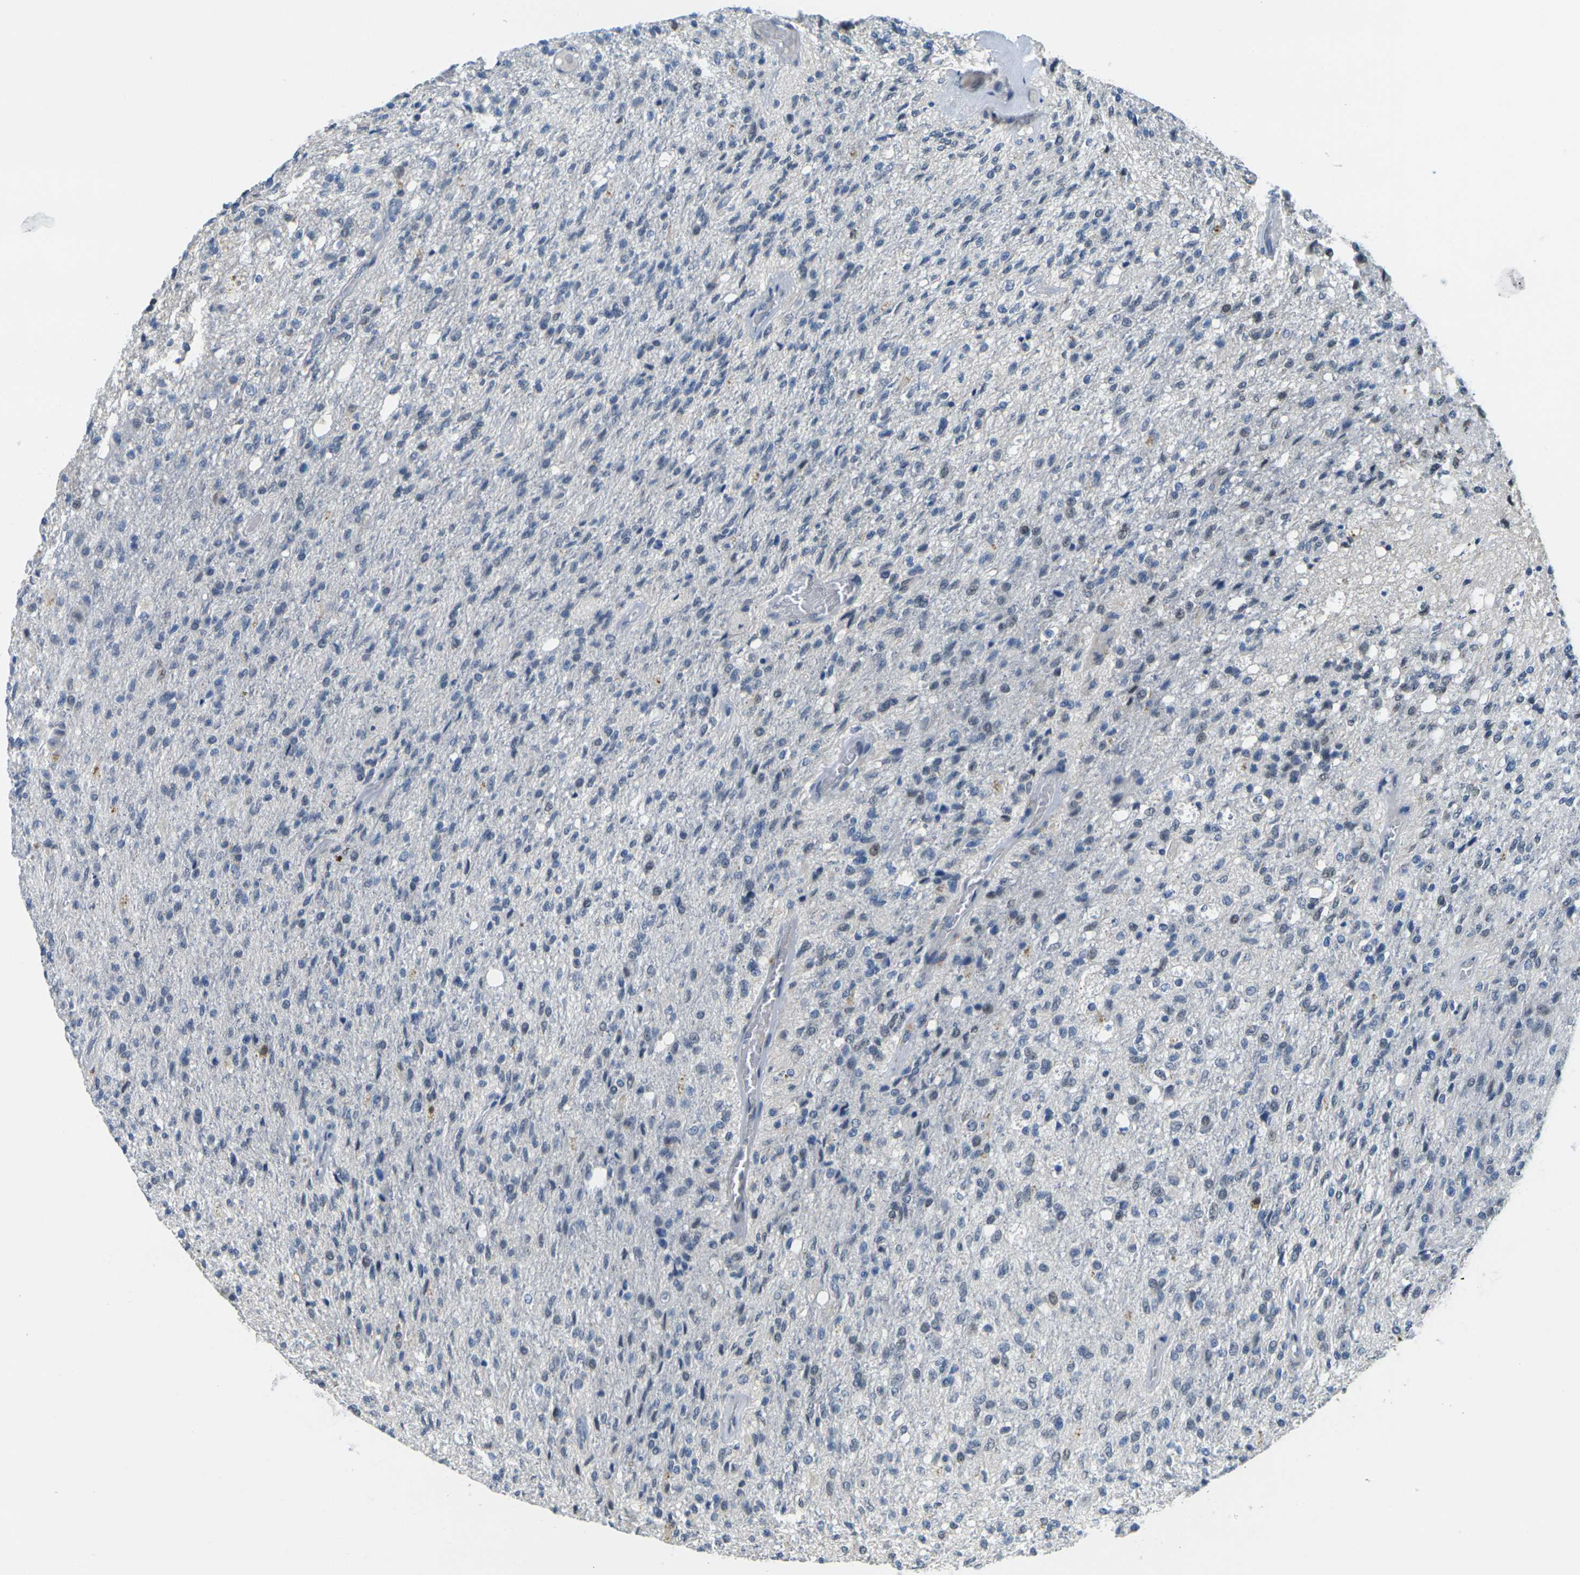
{"staining": {"intensity": "negative", "quantity": "none", "location": "none"}, "tissue": "glioma", "cell_type": "Tumor cells", "image_type": "cancer", "snomed": [{"axis": "morphology", "description": "Normal tissue, NOS"}, {"axis": "morphology", "description": "Glioma, malignant, High grade"}, {"axis": "topography", "description": "Cerebral cortex"}], "caption": "This is an IHC image of human high-grade glioma (malignant). There is no positivity in tumor cells.", "gene": "CD3D", "patient": {"sex": "male", "age": 77}}